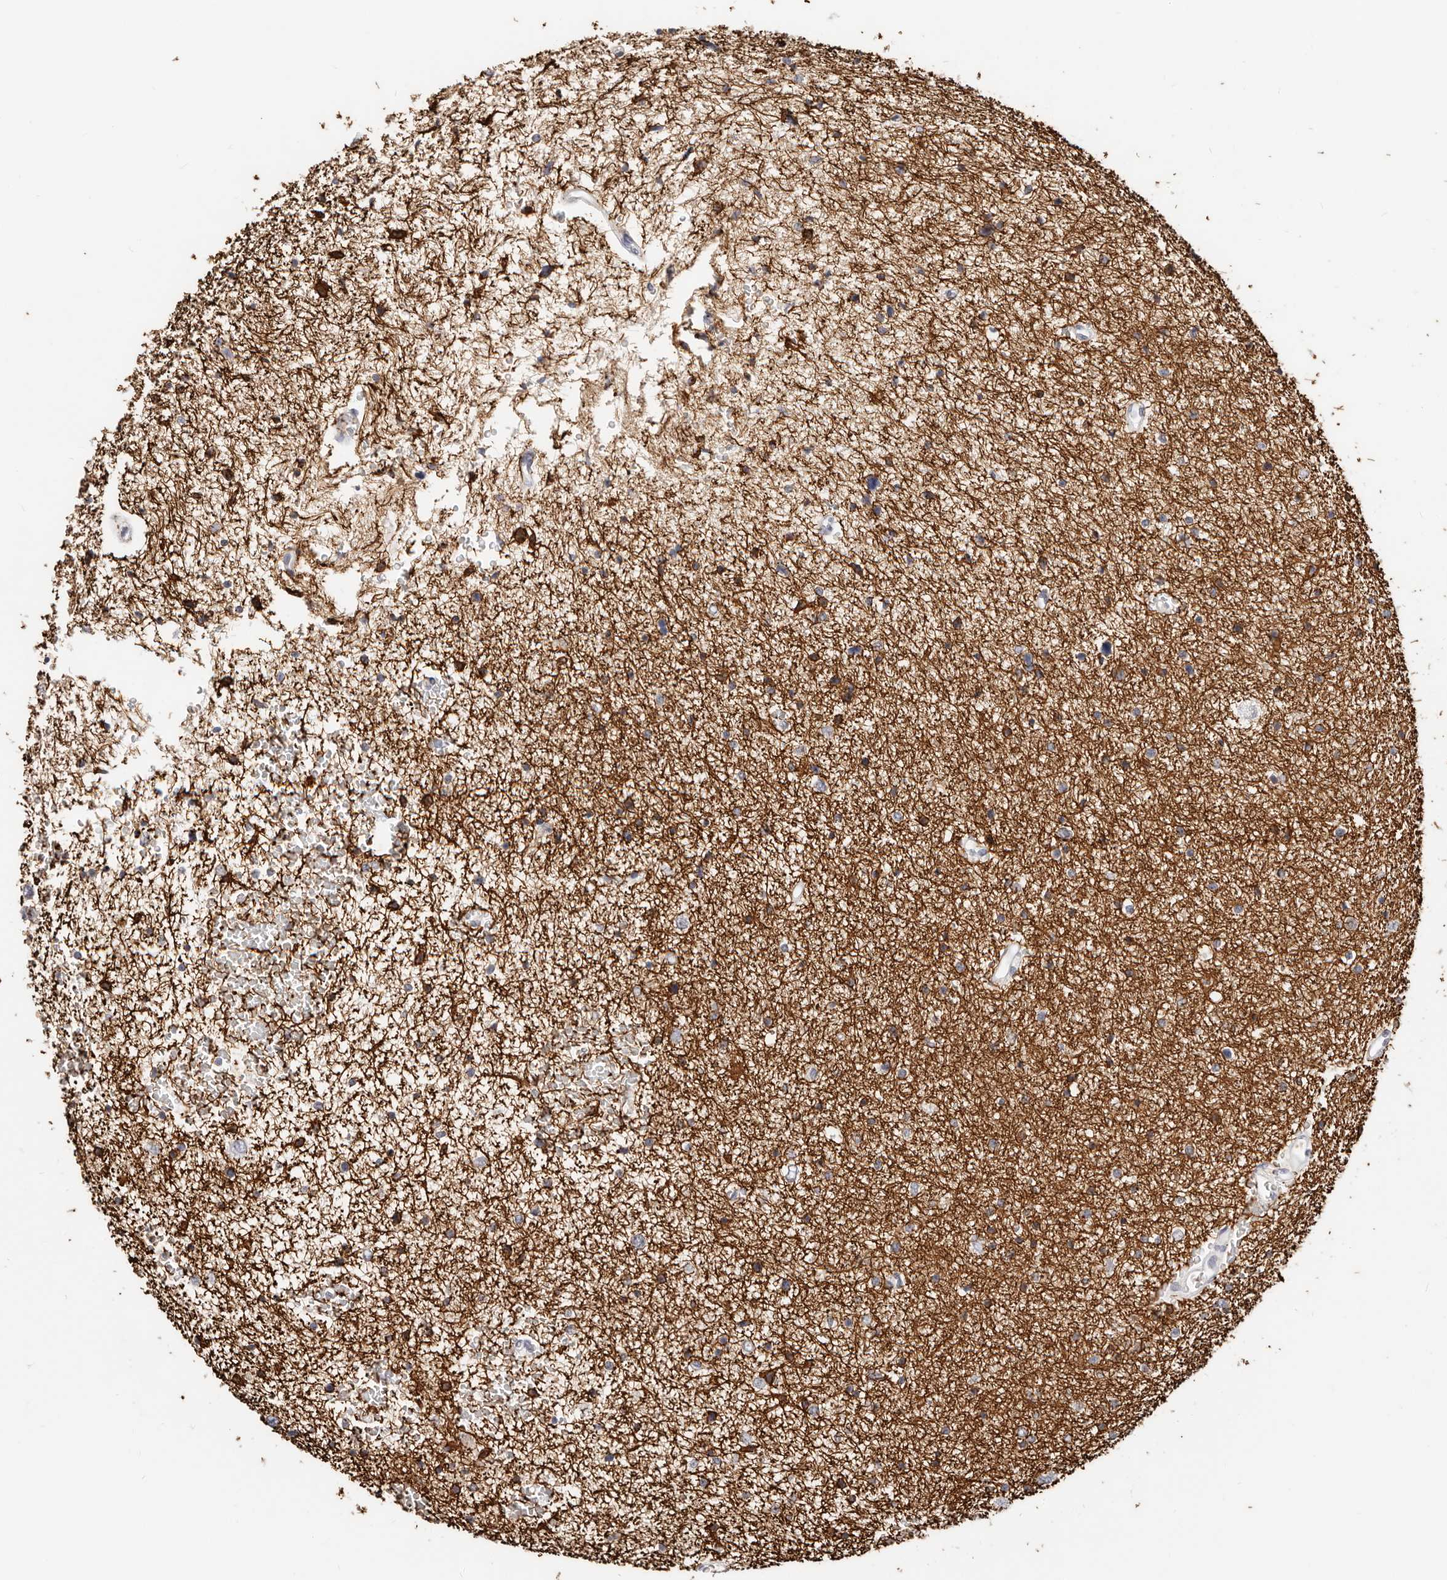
{"staining": {"intensity": "moderate", "quantity": "25%-75%", "location": "cytoplasmic/membranous"}, "tissue": "glioma", "cell_type": "Tumor cells", "image_type": "cancer", "snomed": [{"axis": "morphology", "description": "Glioma, malignant, Low grade"}, {"axis": "topography", "description": "Cerebral cortex"}], "caption": "A brown stain shows moderate cytoplasmic/membranous staining of a protein in glioma tumor cells.", "gene": "ASCL1", "patient": {"sex": "female", "age": 39}}